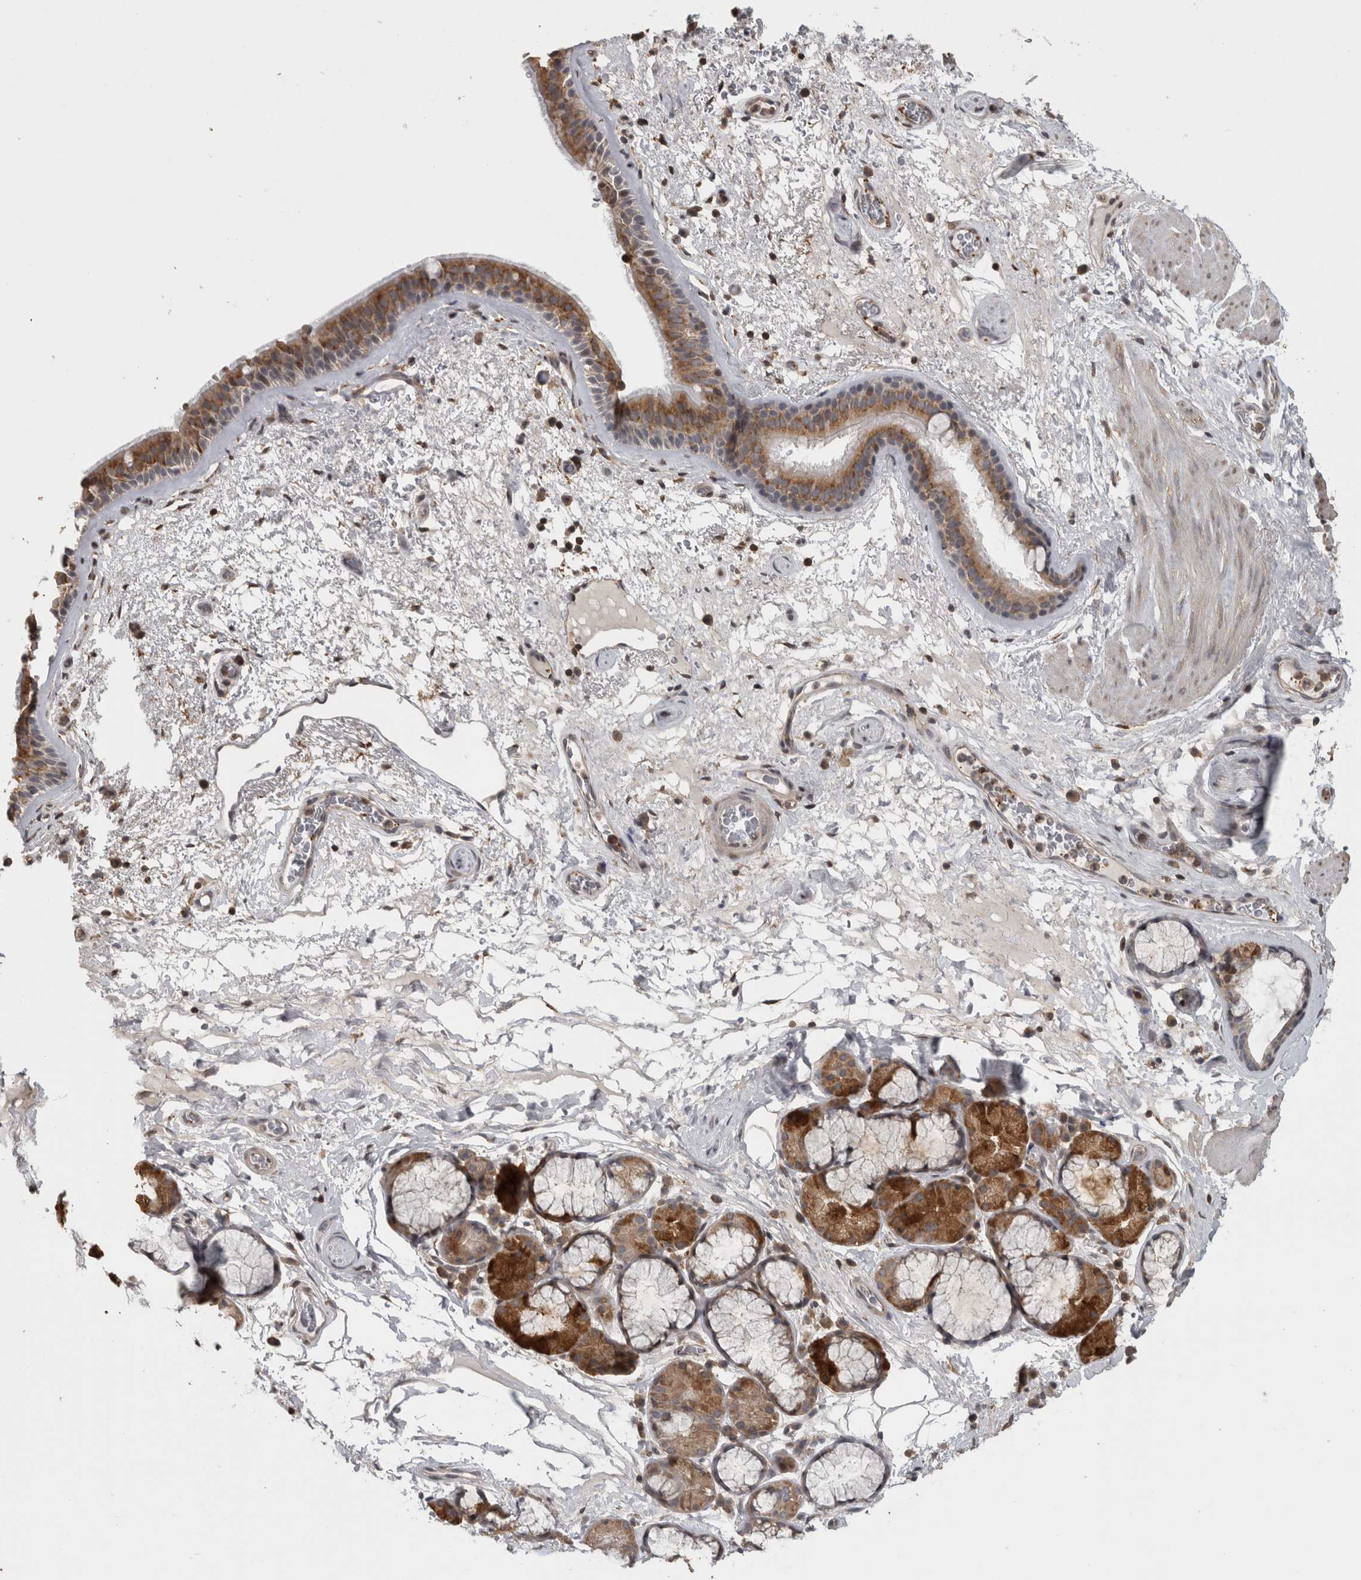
{"staining": {"intensity": "moderate", "quantity": ">75%", "location": "cytoplasmic/membranous"}, "tissue": "bronchus", "cell_type": "Respiratory epithelial cells", "image_type": "normal", "snomed": [{"axis": "morphology", "description": "Normal tissue, NOS"}, {"axis": "topography", "description": "Cartilage tissue"}], "caption": "Benign bronchus displays moderate cytoplasmic/membranous positivity in about >75% of respiratory epithelial cells, visualized by immunohistochemistry.", "gene": "ATXN2", "patient": {"sex": "female", "age": 63}}